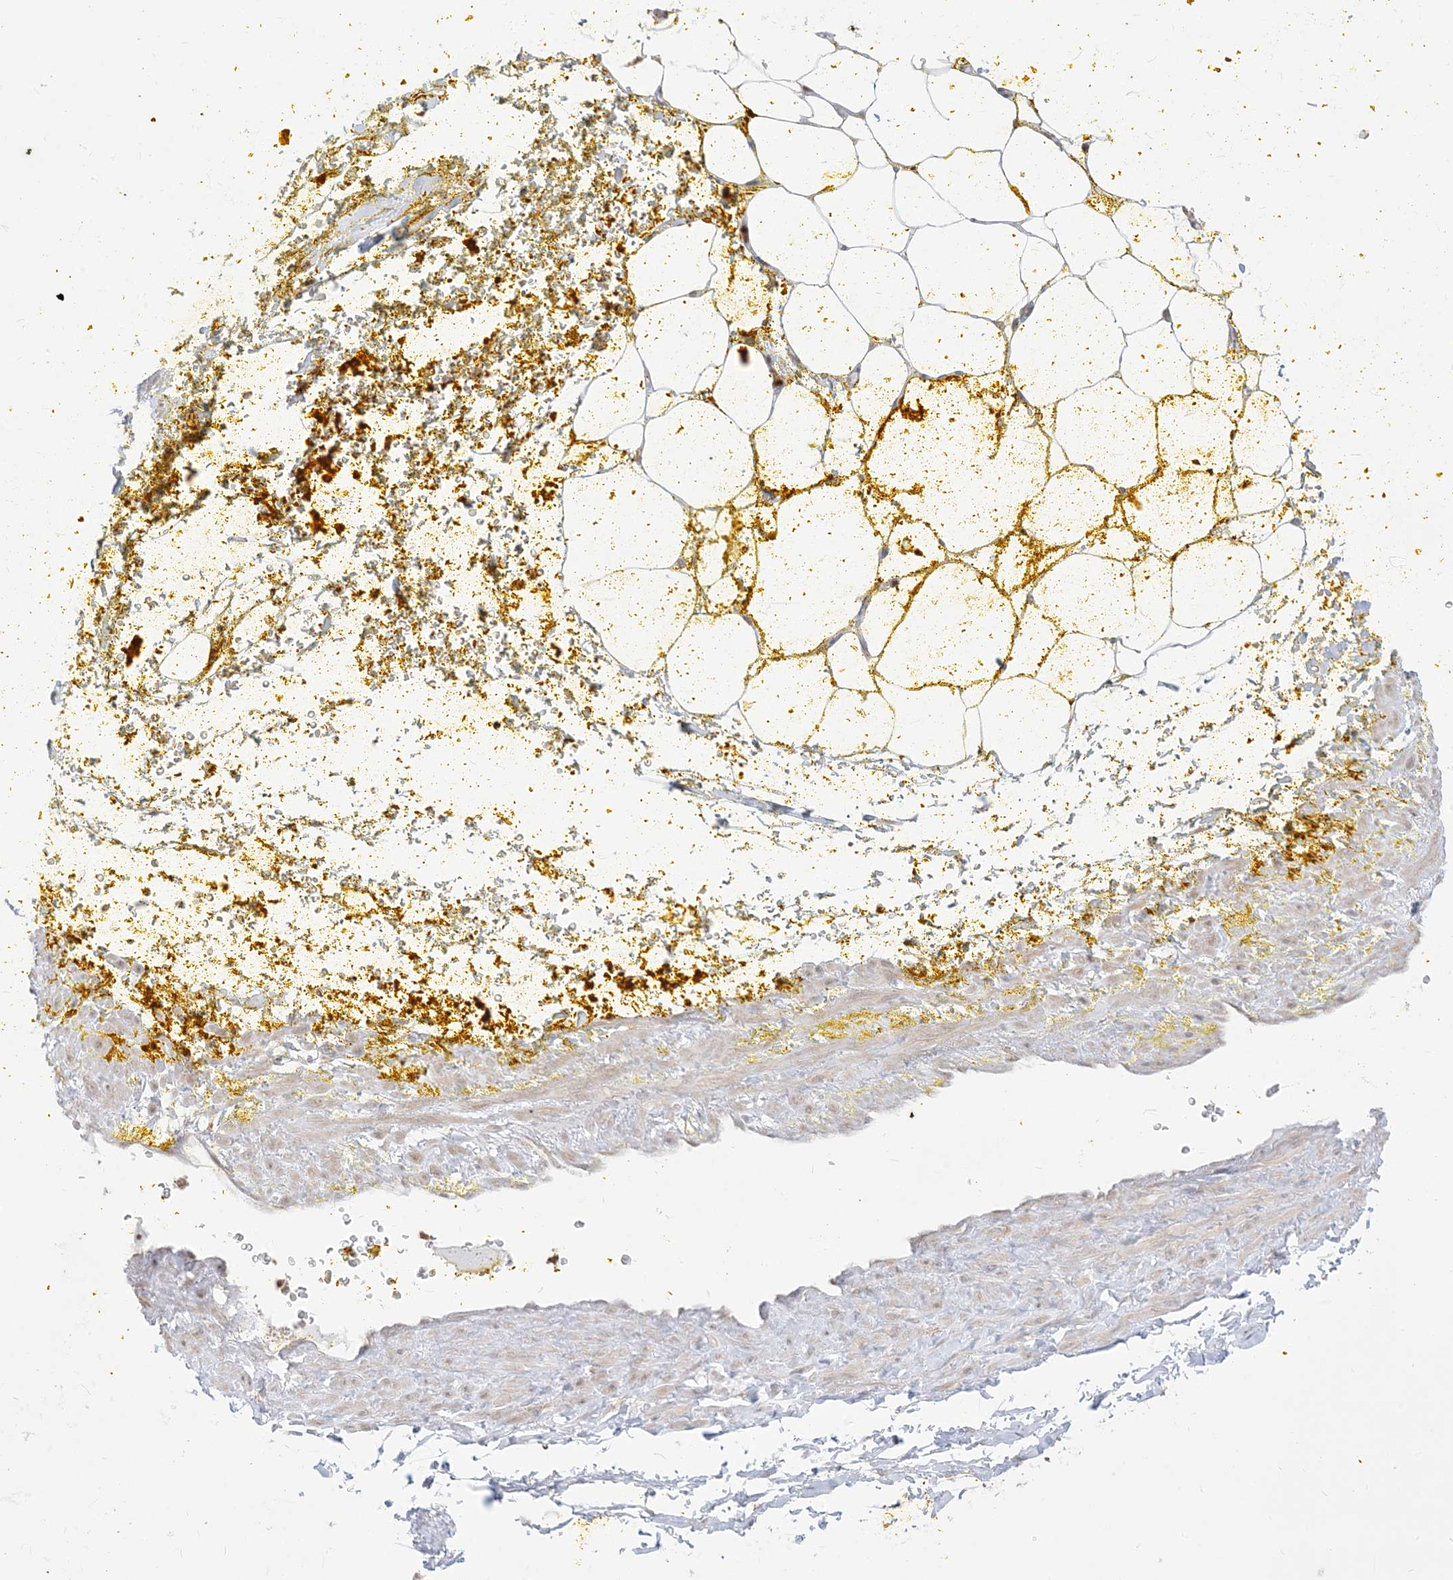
{"staining": {"intensity": "negative", "quantity": "none", "location": "none"}, "tissue": "adipose tissue", "cell_type": "Adipocytes", "image_type": "normal", "snomed": [{"axis": "morphology", "description": "Normal tissue, NOS"}, {"axis": "morphology", "description": "Adenocarcinoma, Low grade"}, {"axis": "topography", "description": "Prostate"}, {"axis": "topography", "description": "Peripheral nerve tissue"}], "caption": "Photomicrograph shows no protein positivity in adipocytes of unremarkable adipose tissue. (DAB IHC visualized using brightfield microscopy, high magnification).", "gene": "KANSL3", "patient": {"sex": "male", "age": 63}}